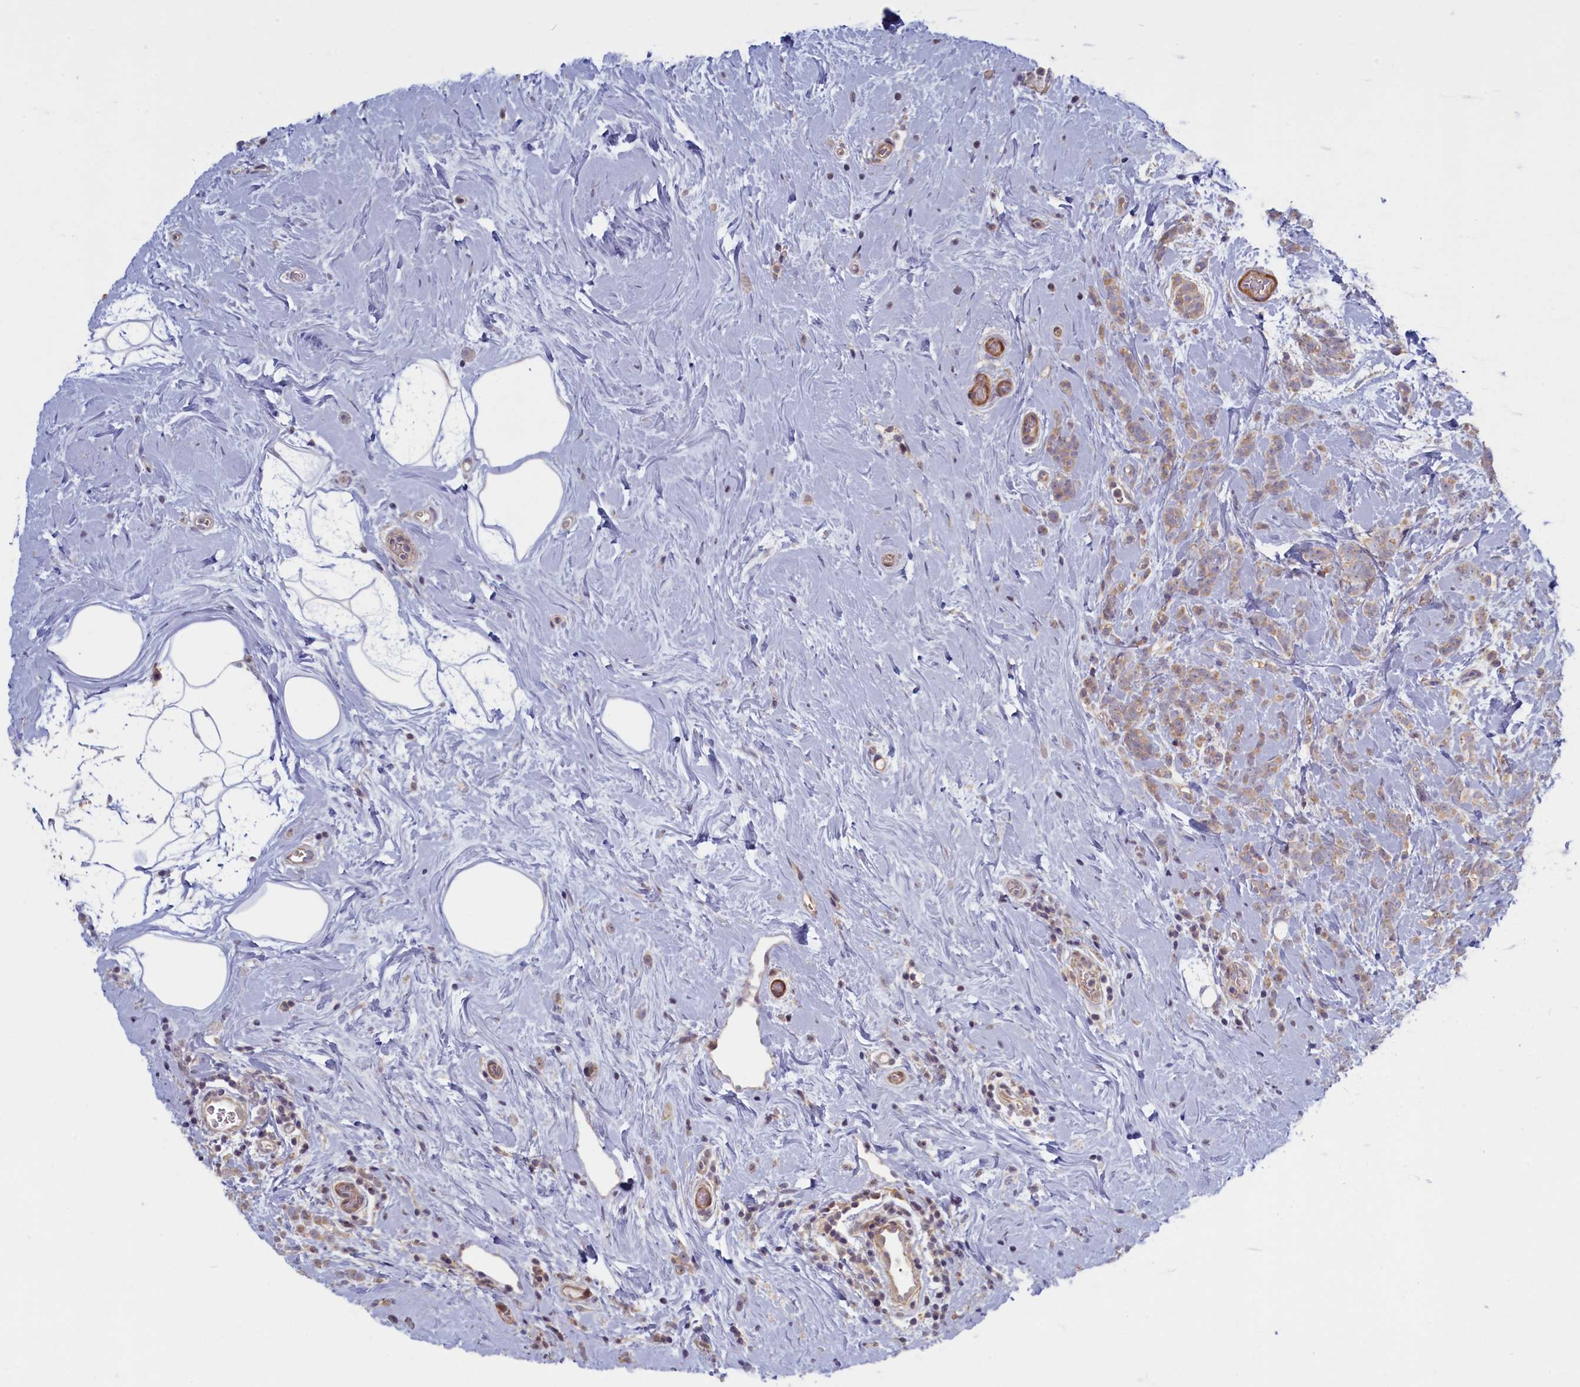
{"staining": {"intensity": "weak", "quantity": "<25%", "location": "cytoplasmic/membranous"}, "tissue": "breast cancer", "cell_type": "Tumor cells", "image_type": "cancer", "snomed": [{"axis": "morphology", "description": "Lobular carcinoma"}, {"axis": "topography", "description": "Breast"}], "caption": "DAB immunohistochemical staining of breast cancer (lobular carcinoma) displays no significant expression in tumor cells.", "gene": "TRPM4", "patient": {"sex": "female", "age": 58}}